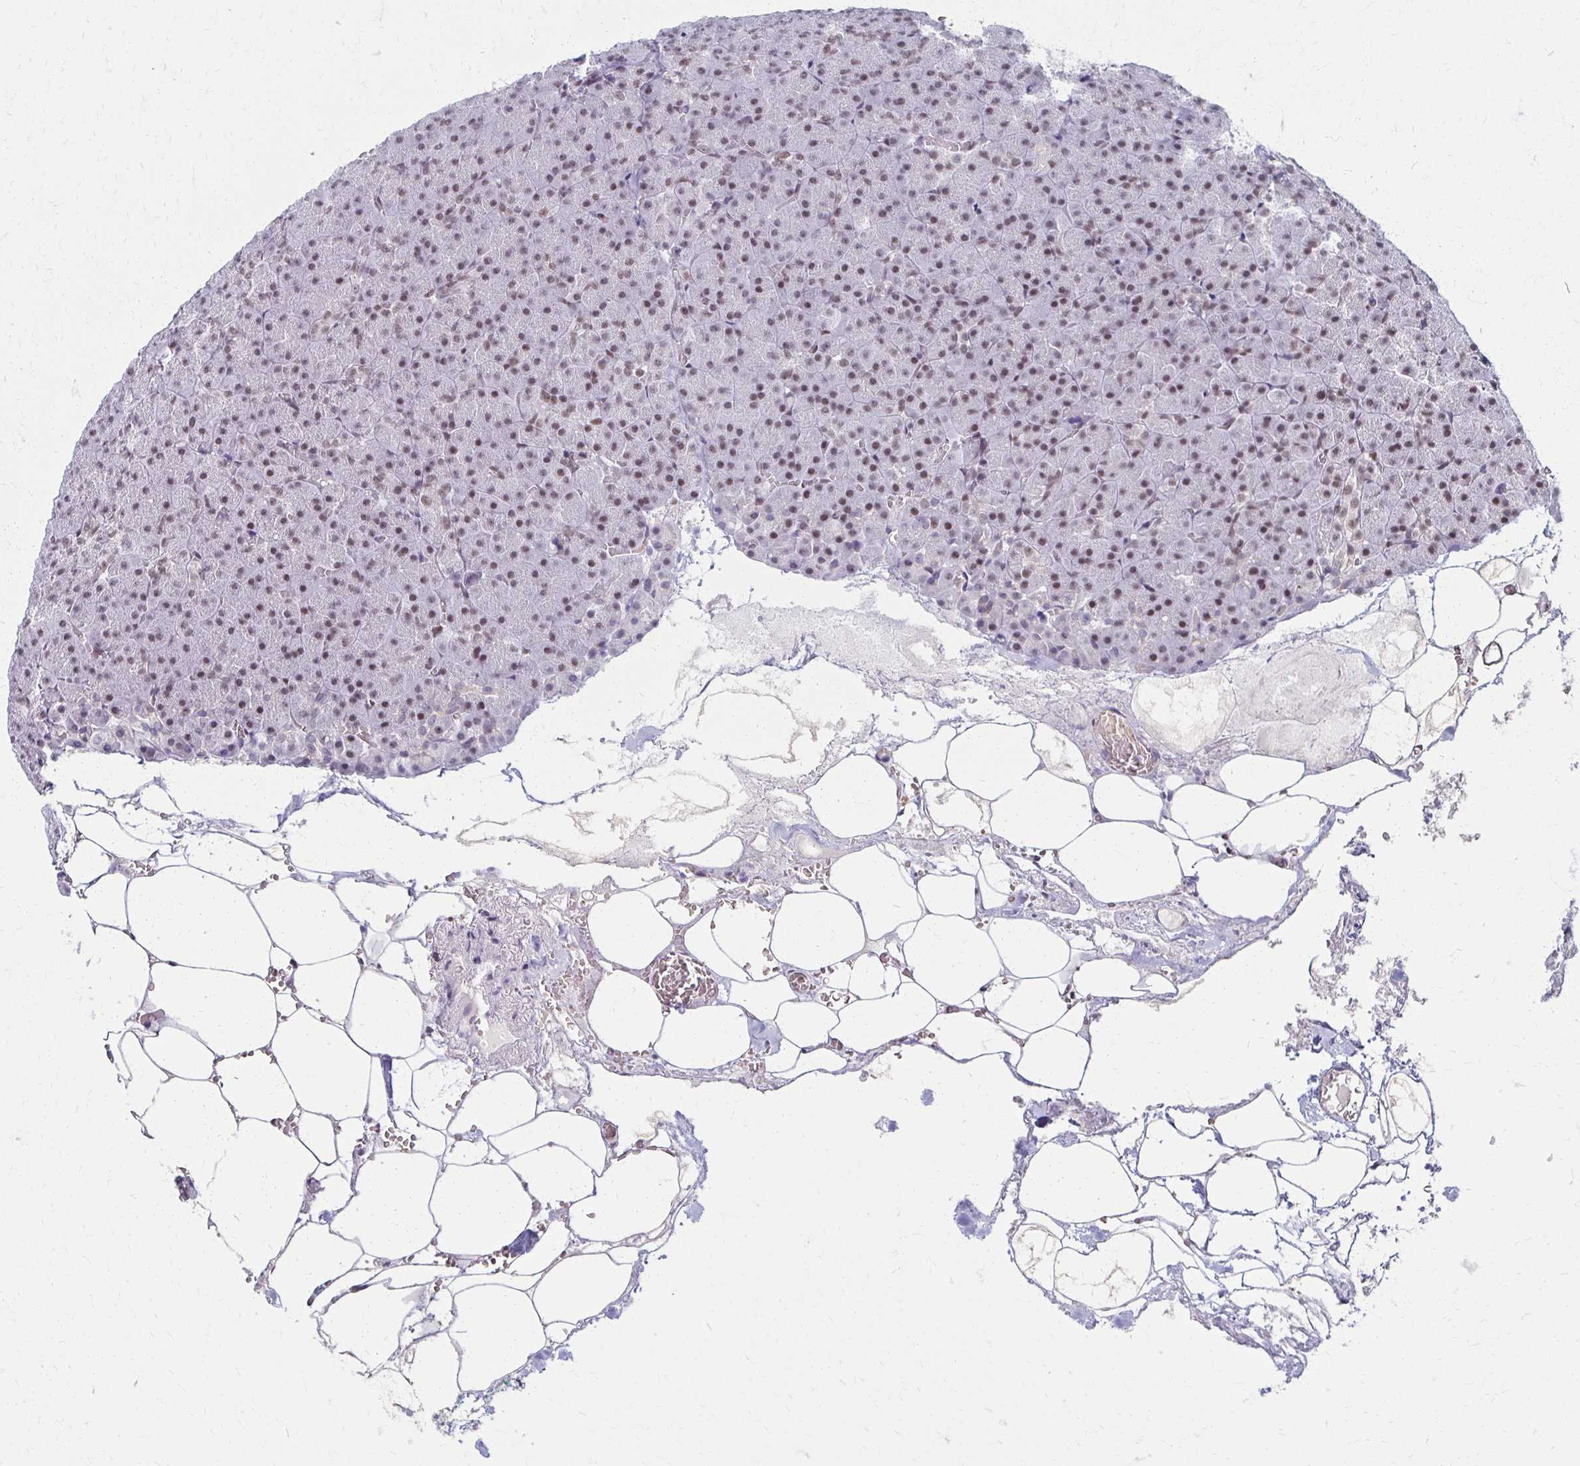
{"staining": {"intensity": "weak", "quantity": ">75%", "location": "nuclear"}, "tissue": "pancreas", "cell_type": "Exocrine glandular cells", "image_type": "normal", "snomed": [{"axis": "morphology", "description": "Normal tissue, NOS"}, {"axis": "topography", "description": "Pancreas"}], "caption": "Immunohistochemistry staining of normal pancreas, which demonstrates low levels of weak nuclear positivity in about >75% of exocrine glandular cells indicating weak nuclear protein expression. The staining was performed using DAB (3,3'-diaminobenzidine) (brown) for protein detection and nuclei were counterstained in hematoxylin (blue).", "gene": "IRF7", "patient": {"sex": "female", "age": 74}}